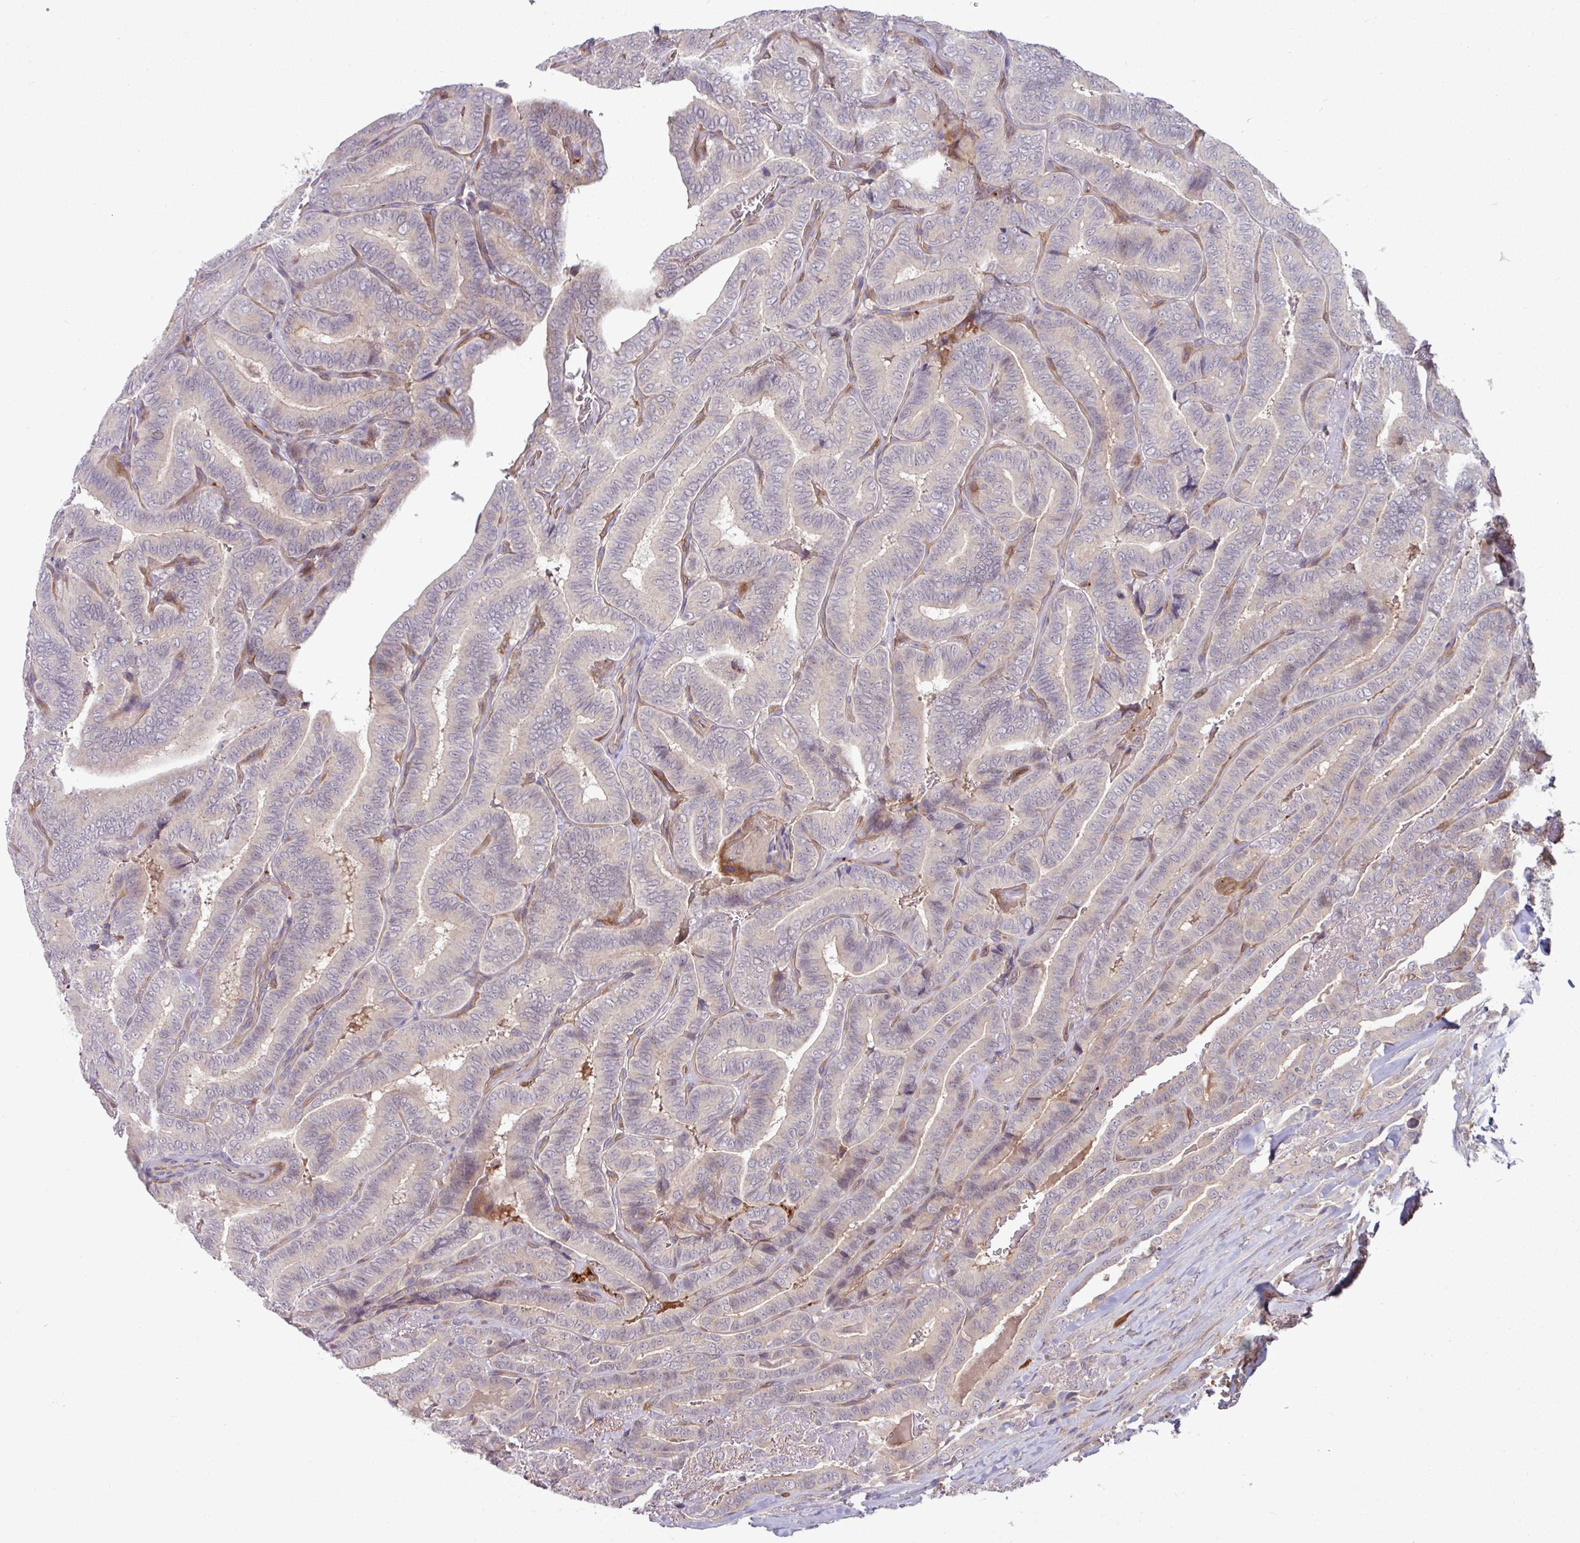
{"staining": {"intensity": "negative", "quantity": "none", "location": "none"}, "tissue": "thyroid cancer", "cell_type": "Tumor cells", "image_type": "cancer", "snomed": [{"axis": "morphology", "description": "Papillary adenocarcinoma, NOS"}, {"axis": "topography", "description": "Thyroid gland"}], "caption": "A photomicrograph of papillary adenocarcinoma (thyroid) stained for a protein shows no brown staining in tumor cells.", "gene": "B4GALNT4", "patient": {"sex": "male", "age": 61}}